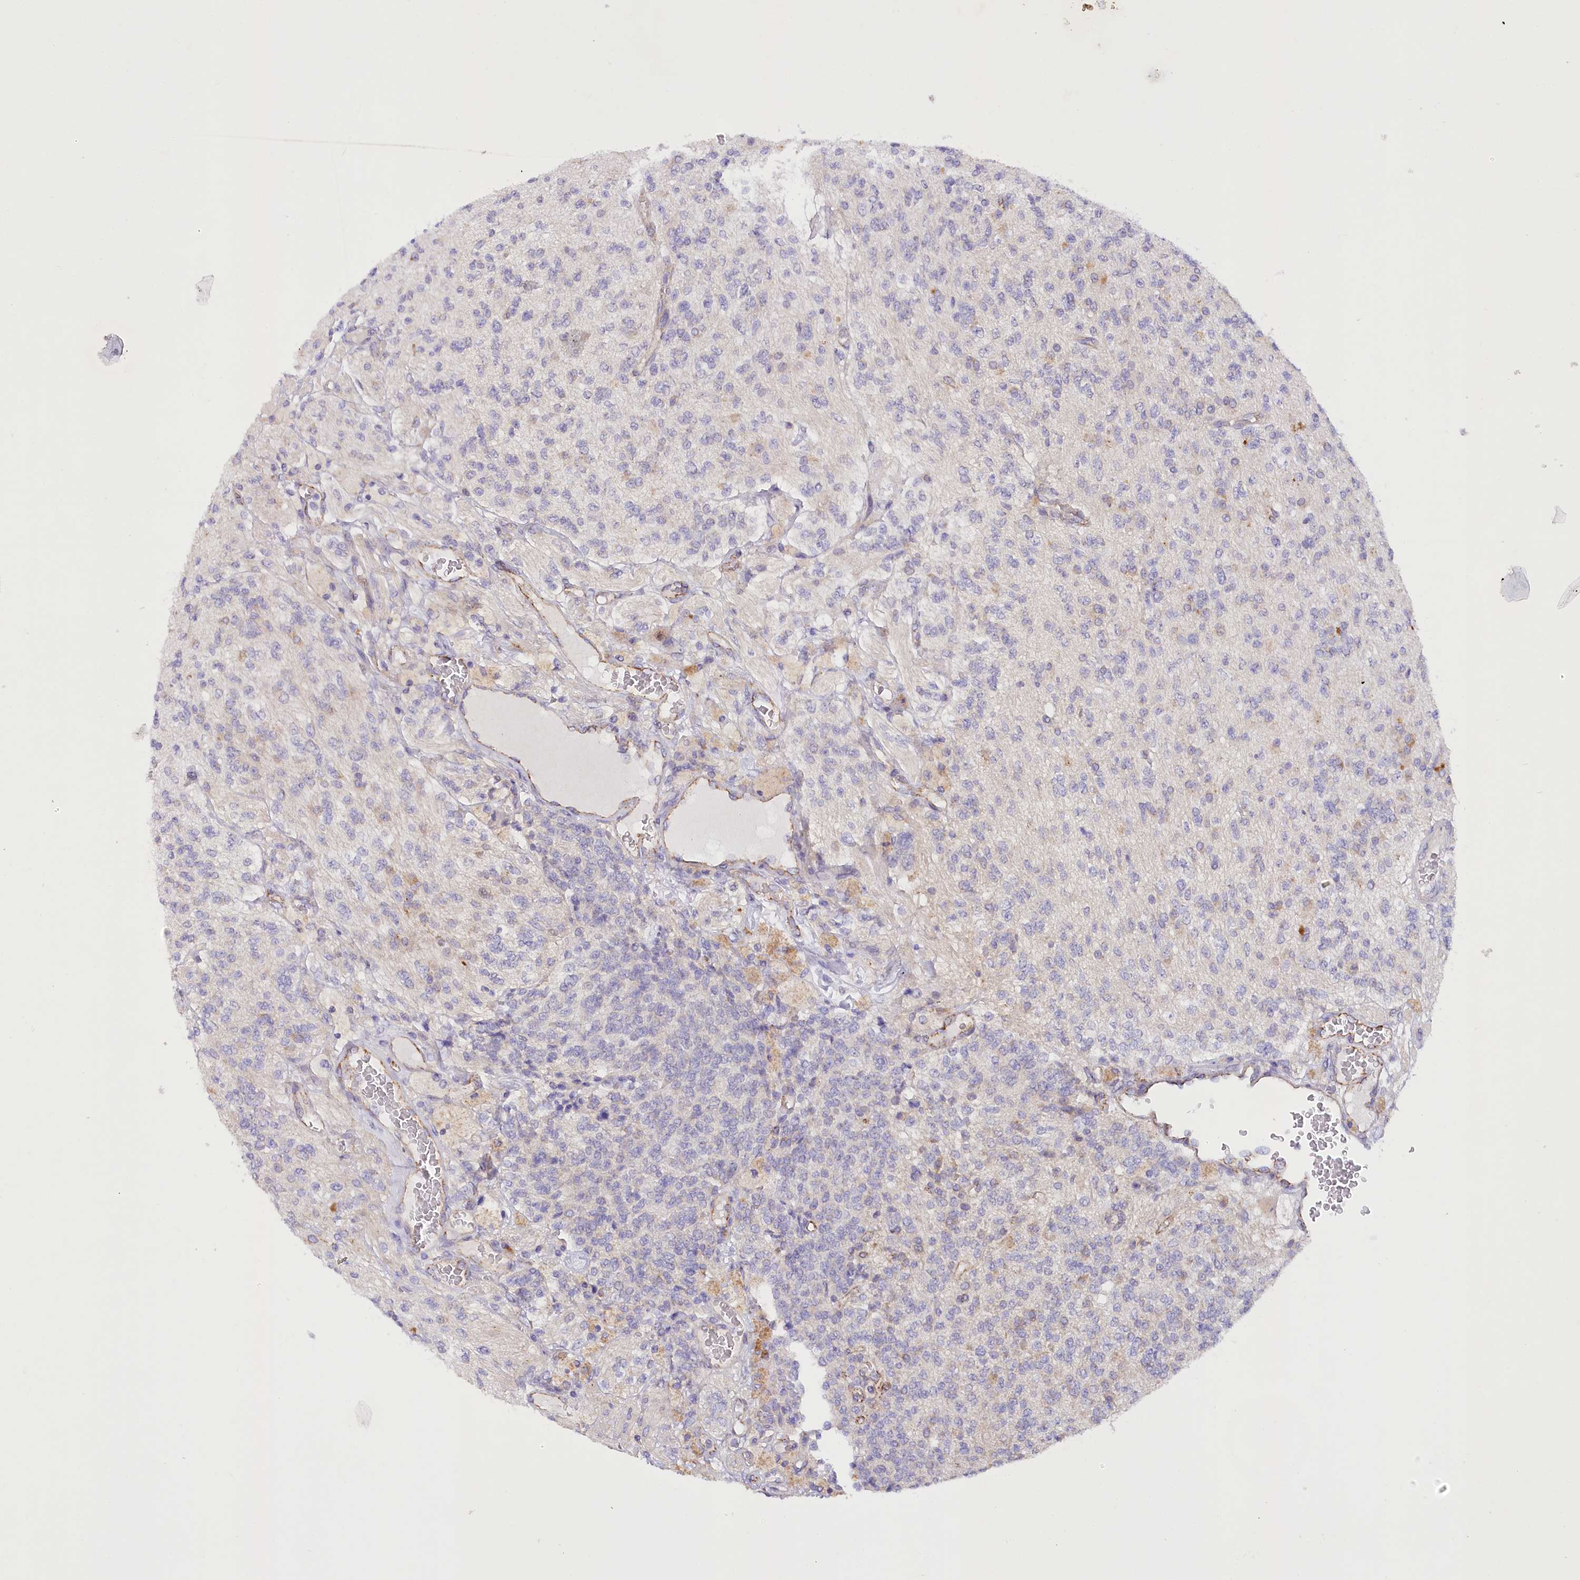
{"staining": {"intensity": "weak", "quantity": "<25%", "location": "cytoplasmic/membranous"}, "tissue": "glioma", "cell_type": "Tumor cells", "image_type": "cancer", "snomed": [{"axis": "morphology", "description": "Glioma, malignant, High grade"}, {"axis": "topography", "description": "Brain"}], "caption": "Human malignant glioma (high-grade) stained for a protein using immunohistochemistry exhibits no expression in tumor cells.", "gene": "DCUN1D1", "patient": {"sex": "male", "age": 34}}